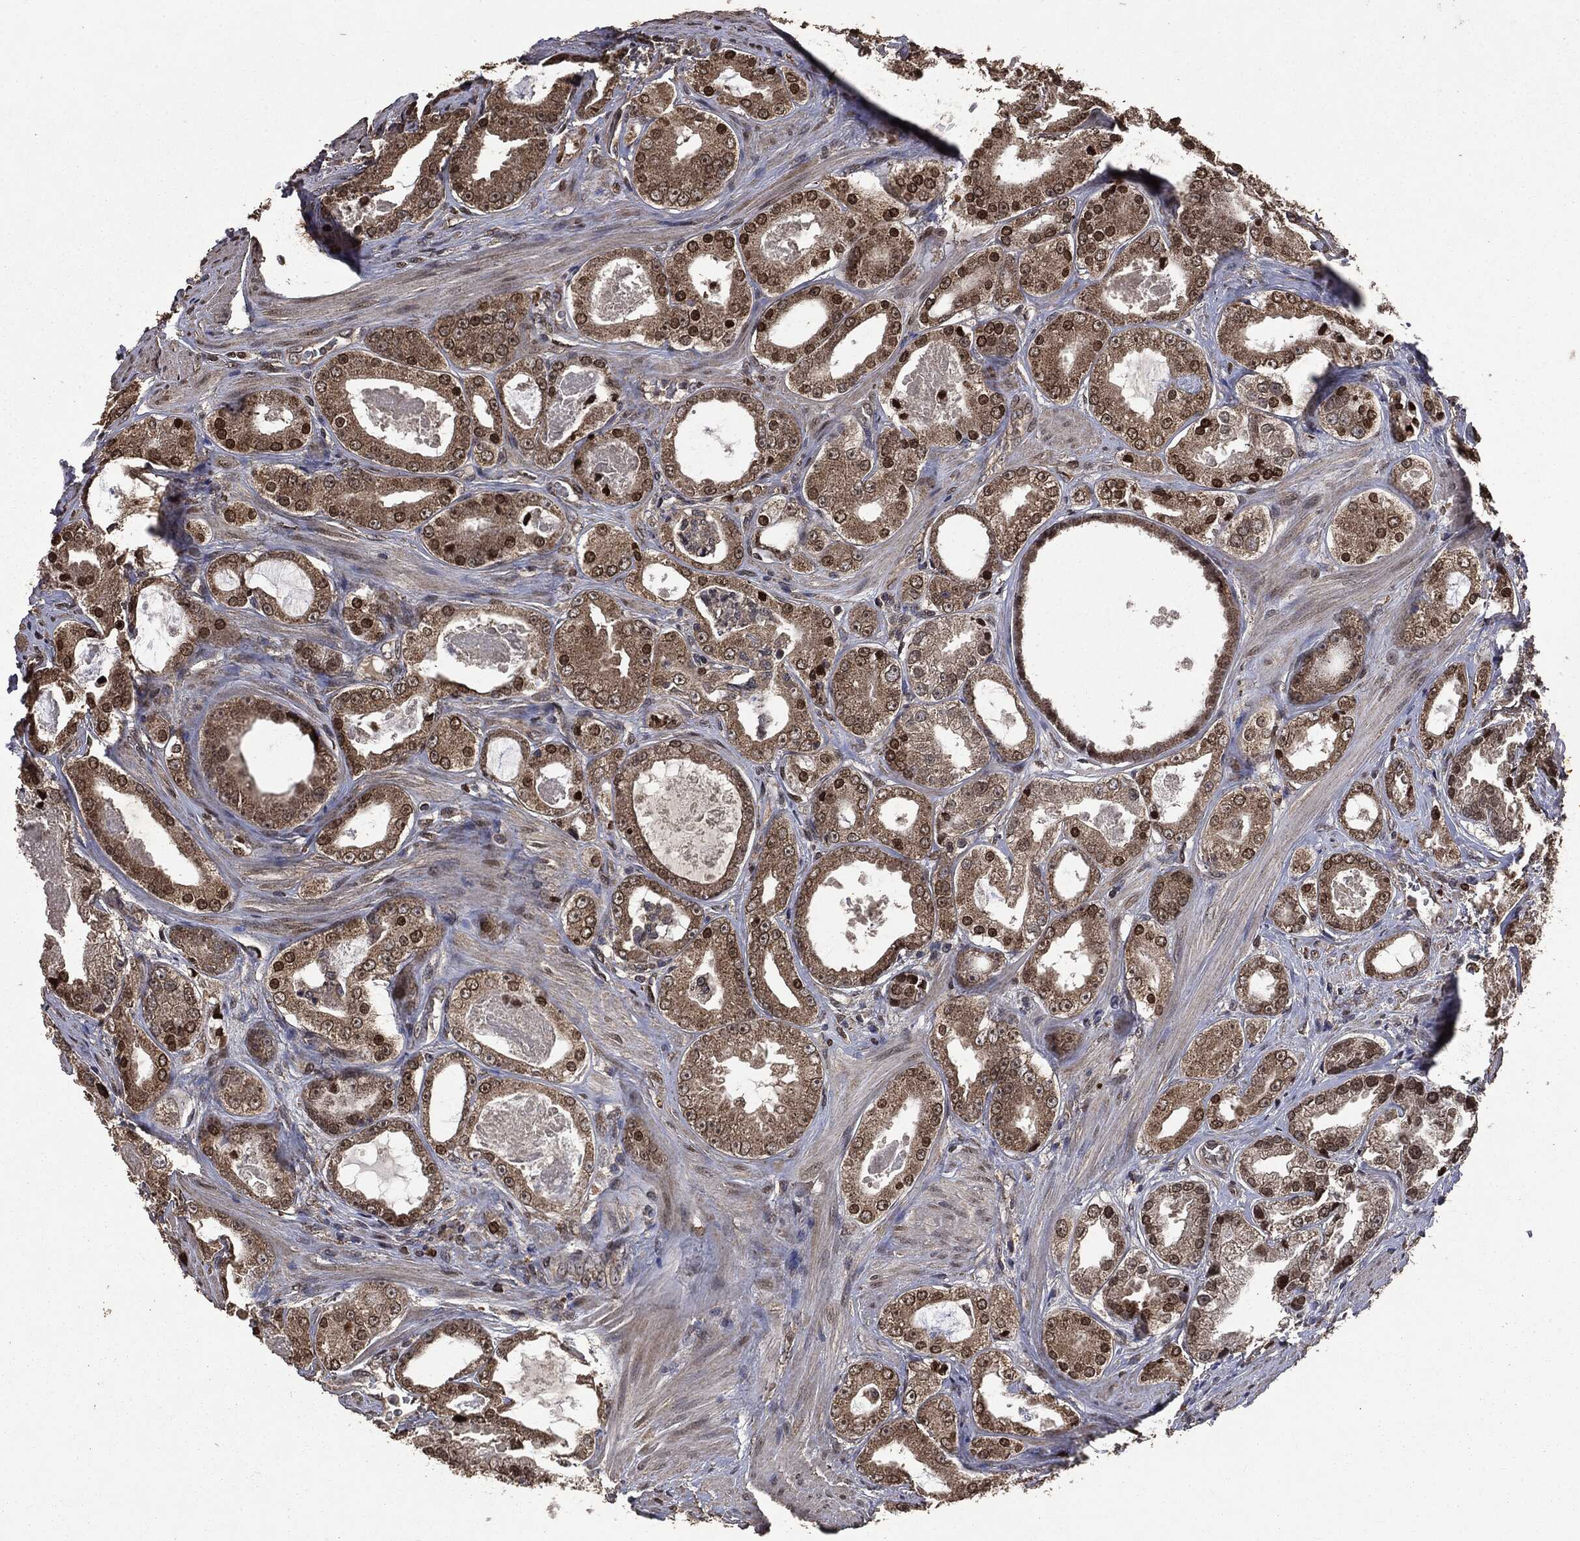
{"staining": {"intensity": "strong", "quantity": "25%-75%", "location": "cytoplasmic/membranous,nuclear"}, "tissue": "prostate cancer", "cell_type": "Tumor cells", "image_type": "cancer", "snomed": [{"axis": "morphology", "description": "Adenocarcinoma, NOS"}, {"axis": "topography", "description": "Prostate"}], "caption": "Immunohistochemistry (IHC) of prostate cancer (adenocarcinoma) demonstrates high levels of strong cytoplasmic/membranous and nuclear positivity in approximately 25%-75% of tumor cells. Immunohistochemistry stains the protein in brown and the nuclei are stained blue.", "gene": "PPP6R2", "patient": {"sex": "male", "age": 61}}